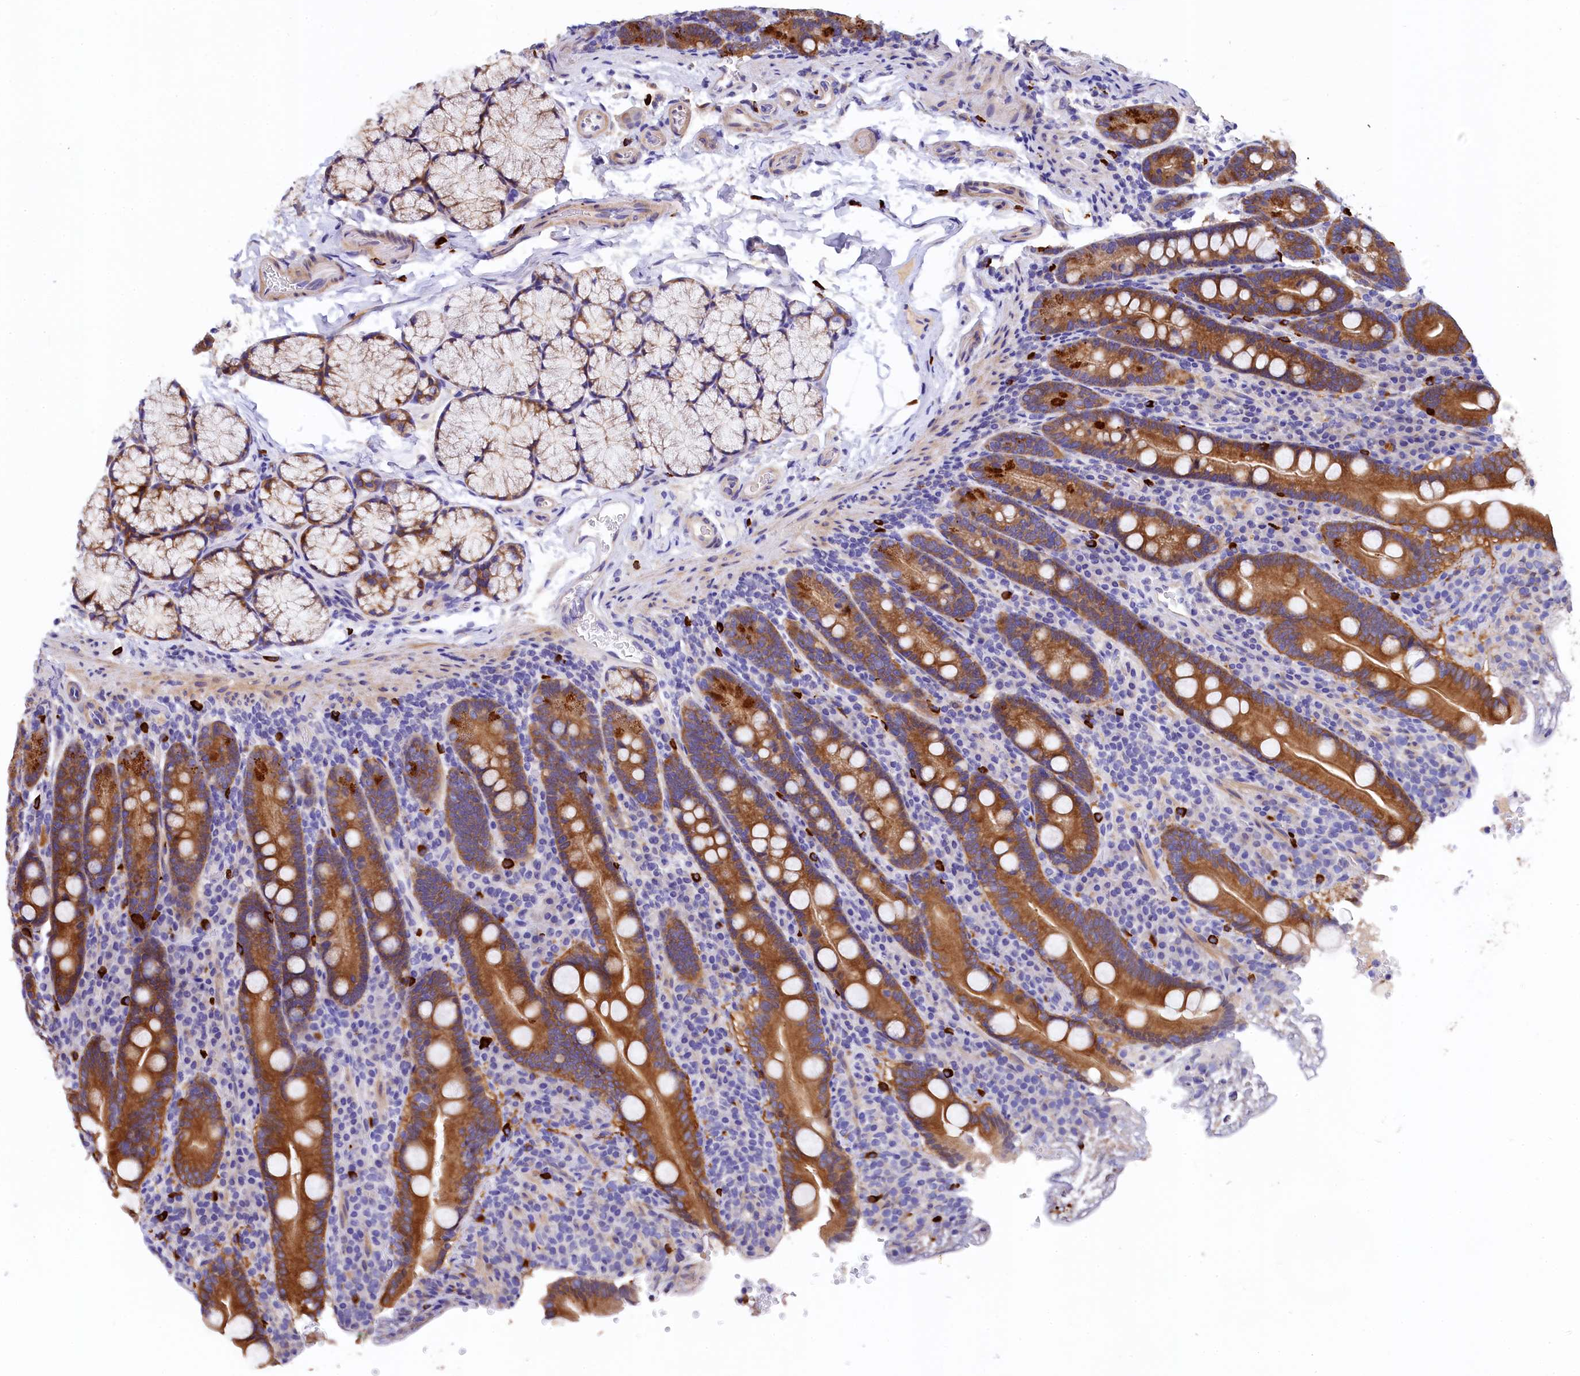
{"staining": {"intensity": "moderate", "quantity": ">75%", "location": "cytoplasmic/membranous"}, "tissue": "duodenum", "cell_type": "Glandular cells", "image_type": "normal", "snomed": [{"axis": "morphology", "description": "Normal tissue, NOS"}, {"axis": "topography", "description": "Duodenum"}], "caption": "A high-resolution photomicrograph shows immunohistochemistry staining of unremarkable duodenum, which demonstrates moderate cytoplasmic/membranous positivity in about >75% of glandular cells.", "gene": "EPS8L2", "patient": {"sex": "male", "age": 35}}